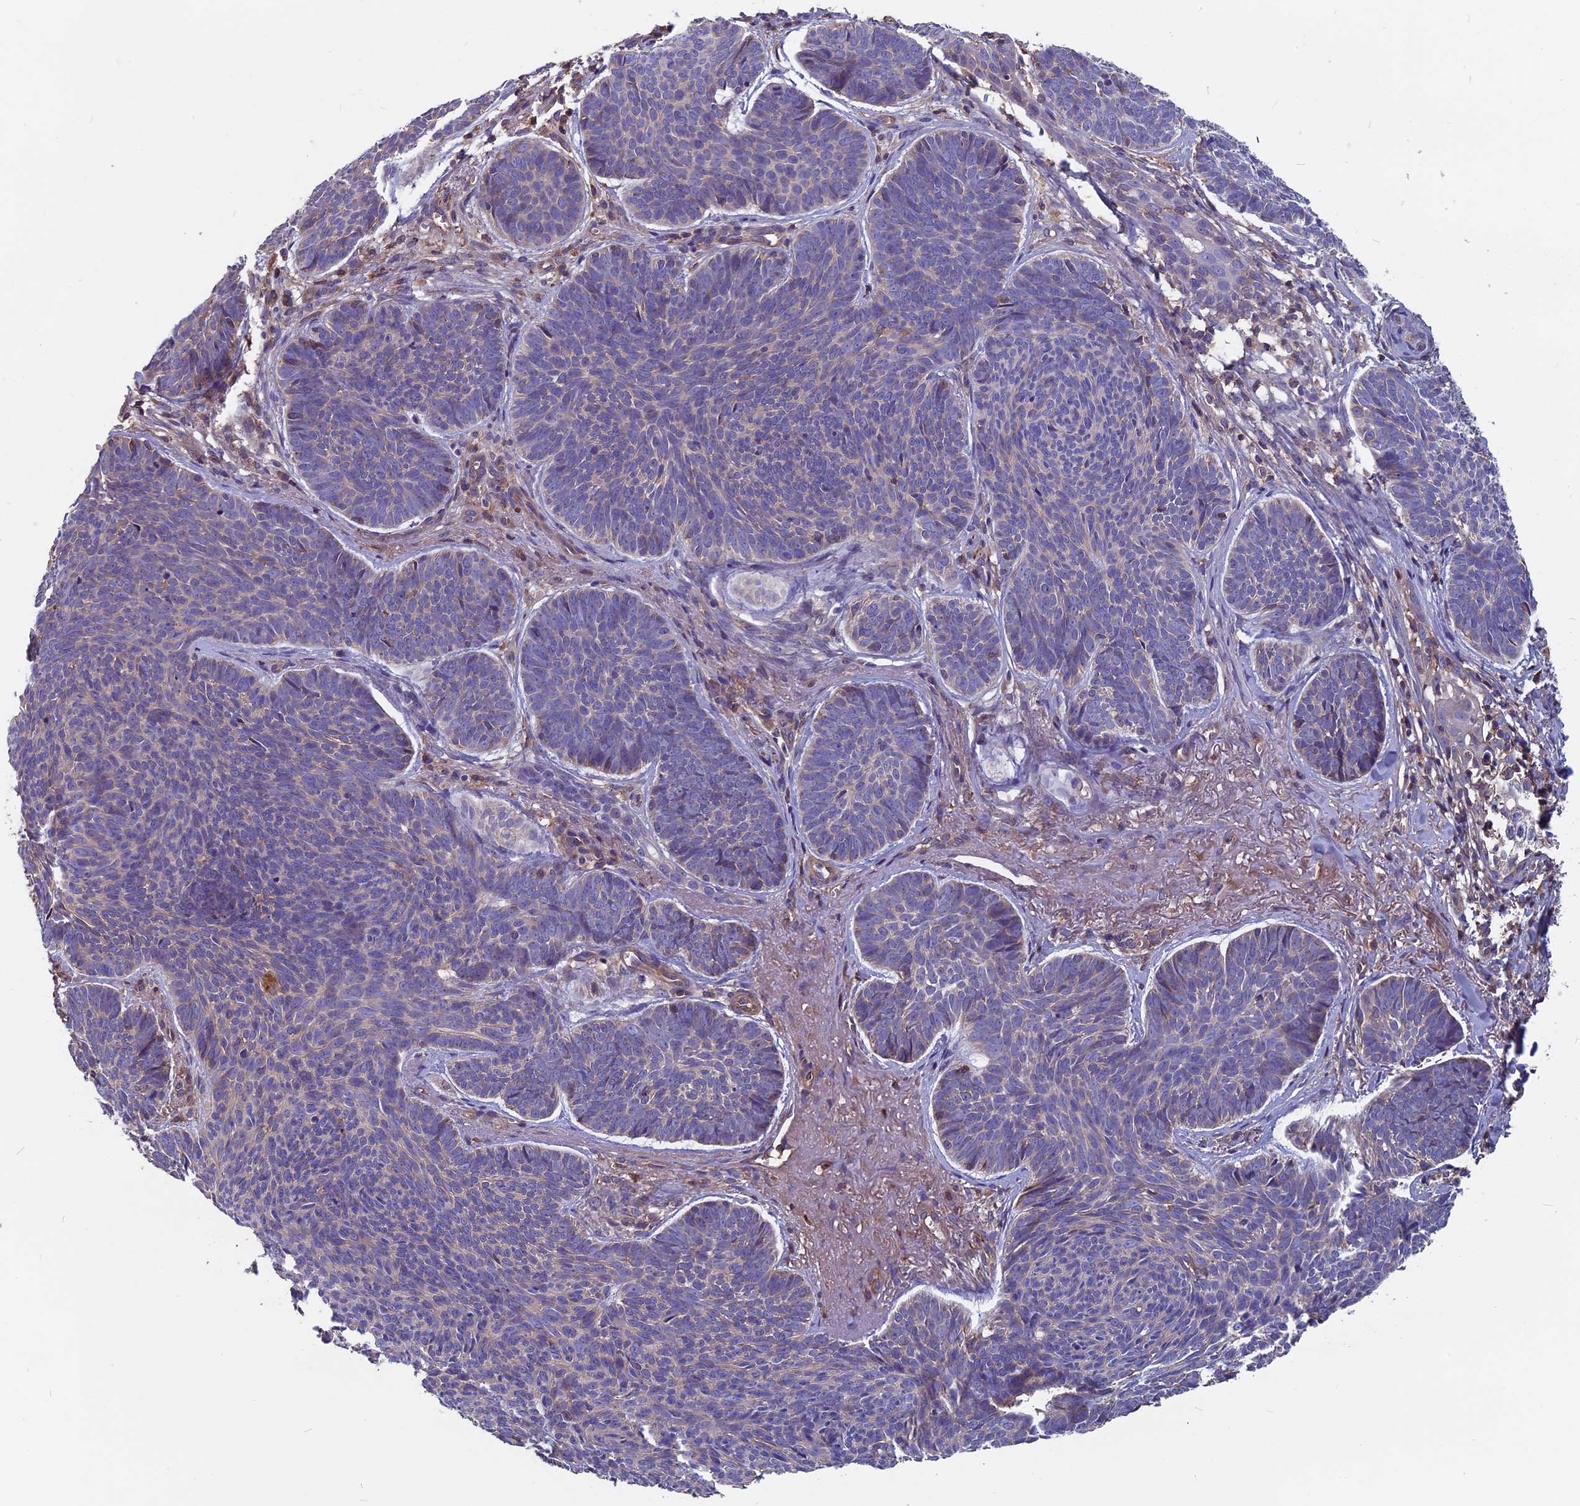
{"staining": {"intensity": "negative", "quantity": "none", "location": "none"}, "tissue": "skin cancer", "cell_type": "Tumor cells", "image_type": "cancer", "snomed": [{"axis": "morphology", "description": "Basal cell carcinoma"}, {"axis": "topography", "description": "Skin"}], "caption": "An image of human skin cancer is negative for staining in tumor cells.", "gene": "CCDC153", "patient": {"sex": "female", "age": 74}}